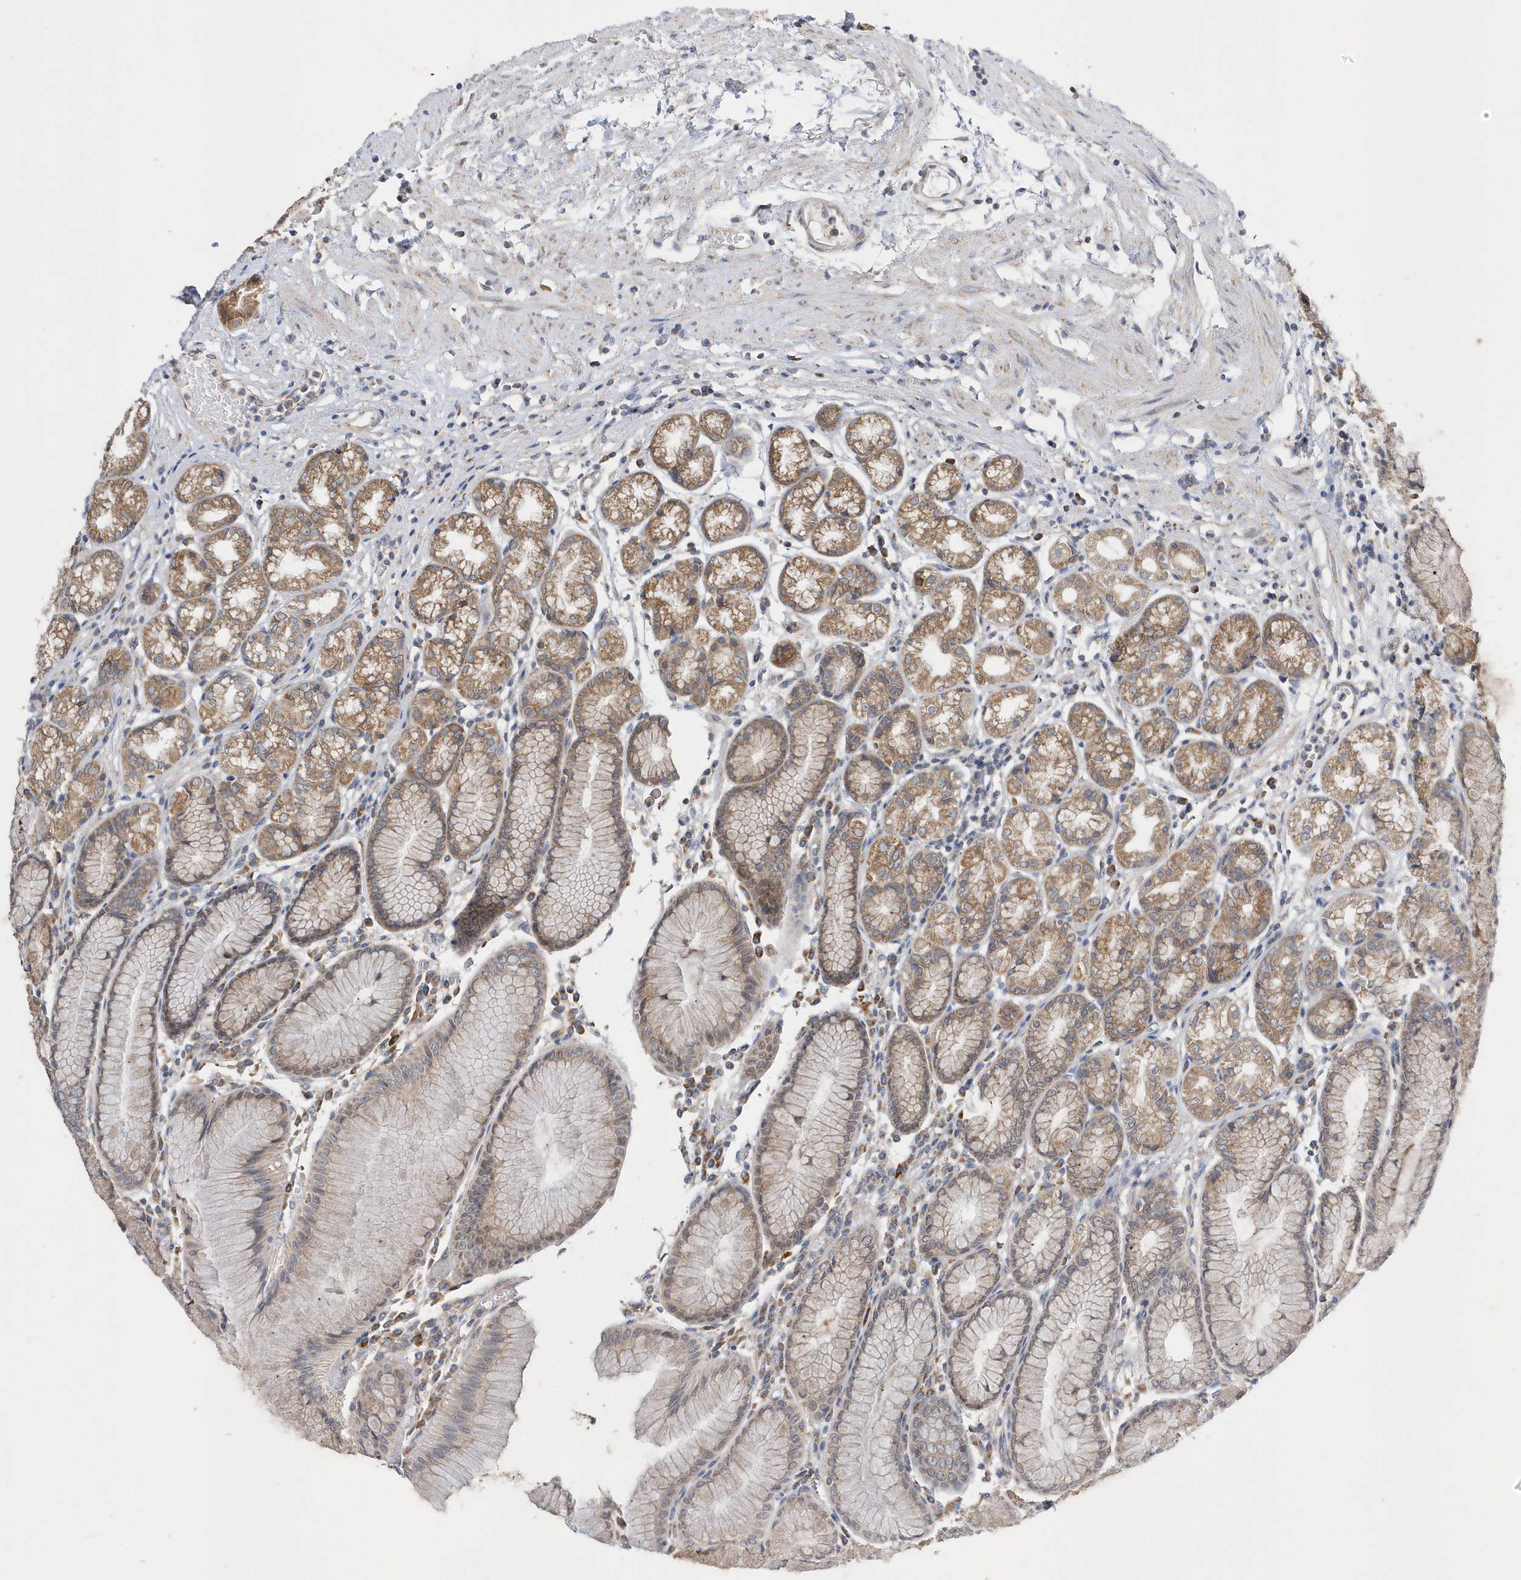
{"staining": {"intensity": "moderate", "quantity": ">75%", "location": "cytoplasmic/membranous"}, "tissue": "stomach", "cell_type": "Glandular cells", "image_type": "normal", "snomed": [{"axis": "morphology", "description": "Normal tissue, NOS"}, {"axis": "topography", "description": "Stomach"}], "caption": "Moderate cytoplasmic/membranous protein staining is present in about >75% of glandular cells in stomach. (brown staining indicates protein expression, while blue staining denotes nuclei).", "gene": "SPATA5", "patient": {"sex": "female", "age": 57}}